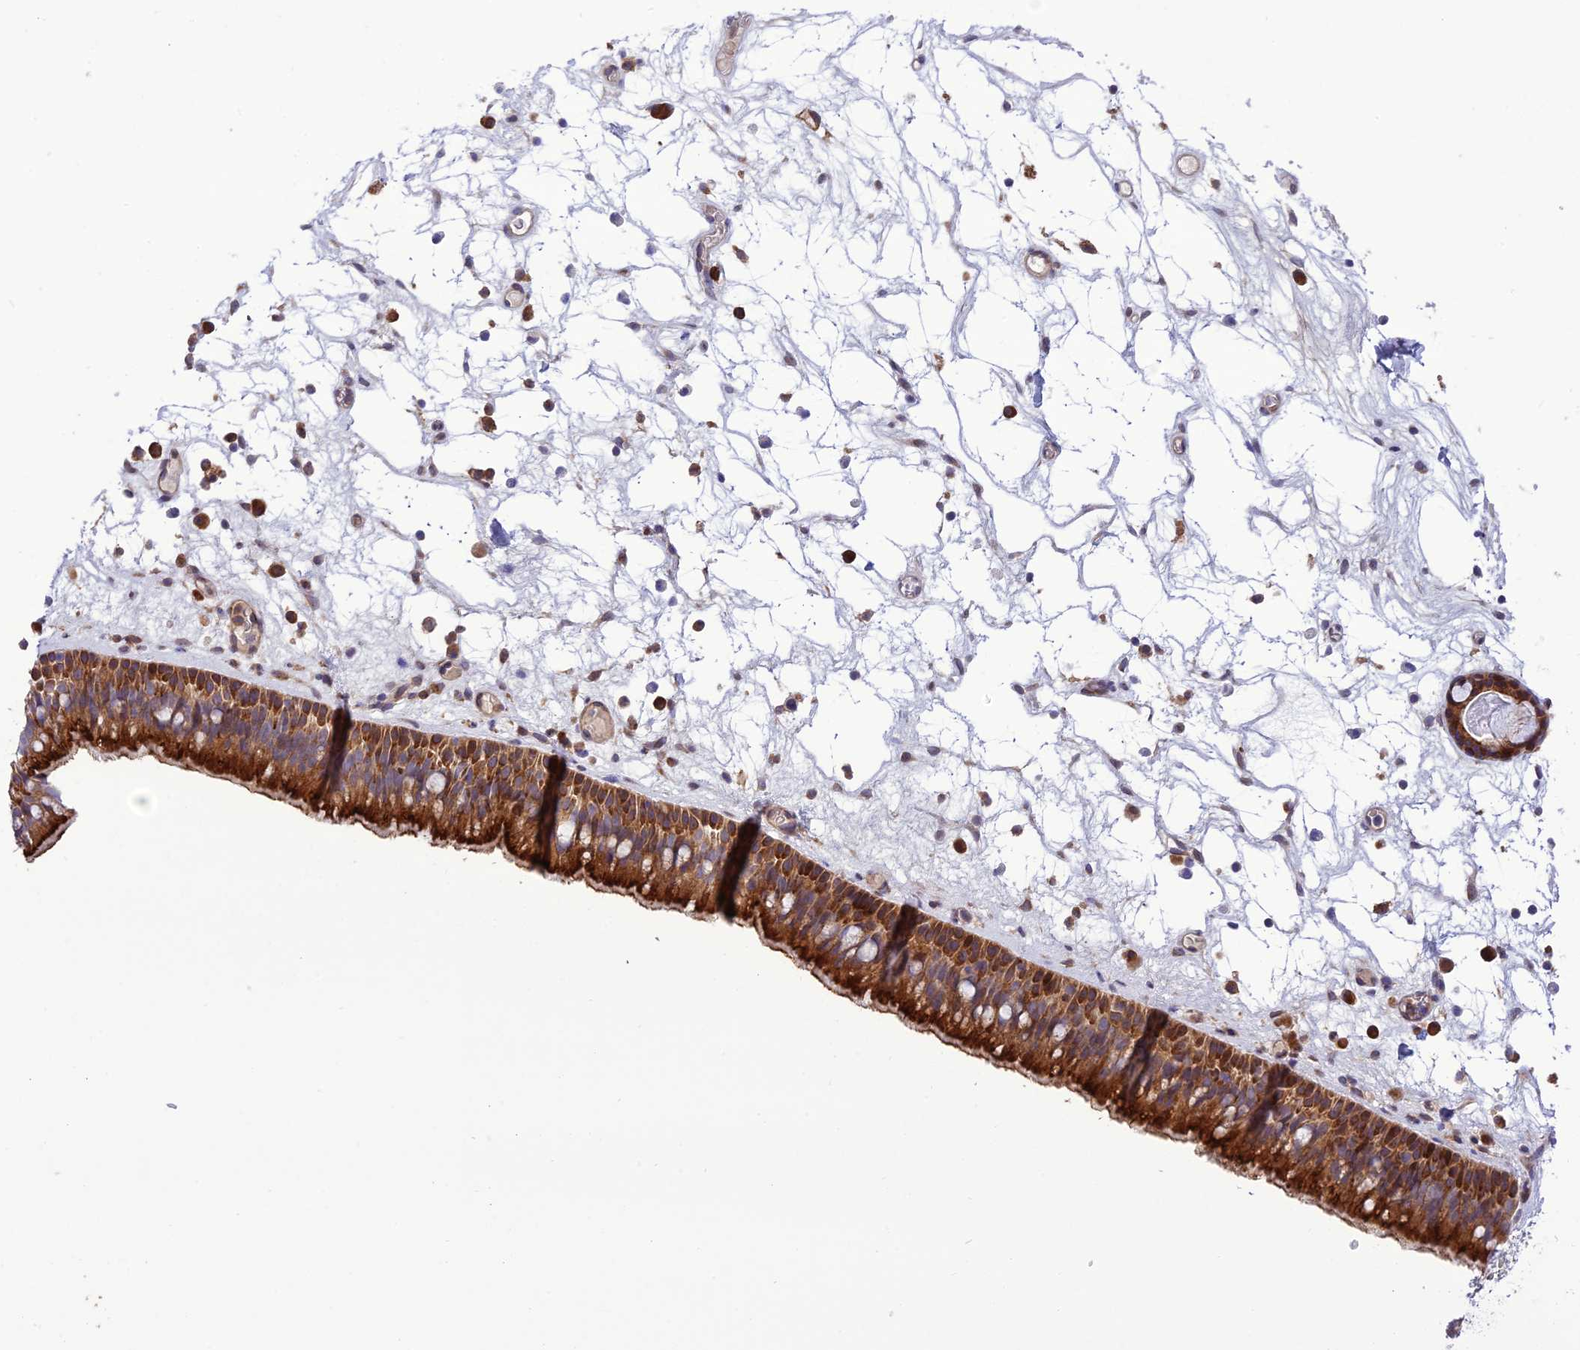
{"staining": {"intensity": "strong", "quantity": ">75%", "location": "cytoplasmic/membranous"}, "tissue": "nasopharynx", "cell_type": "Respiratory epithelial cells", "image_type": "normal", "snomed": [{"axis": "morphology", "description": "Normal tissue, NOS"}, {"axis": "morphology", "description": "Inflammation, NOS"}, {"axis": "morphology", "description": "Malignant melanoma, Metastatic site"}, {"axis": "topography", "description": "Nasopharynx"}], "caption": "Protein expression analysis of unremarkable nasopharynx exhibits strong cytoplasmic/membranous expression in about >75% of respiratory epithelial cells.", "gene": "JMY", "patient": {"sex": "male", "age": 70}}